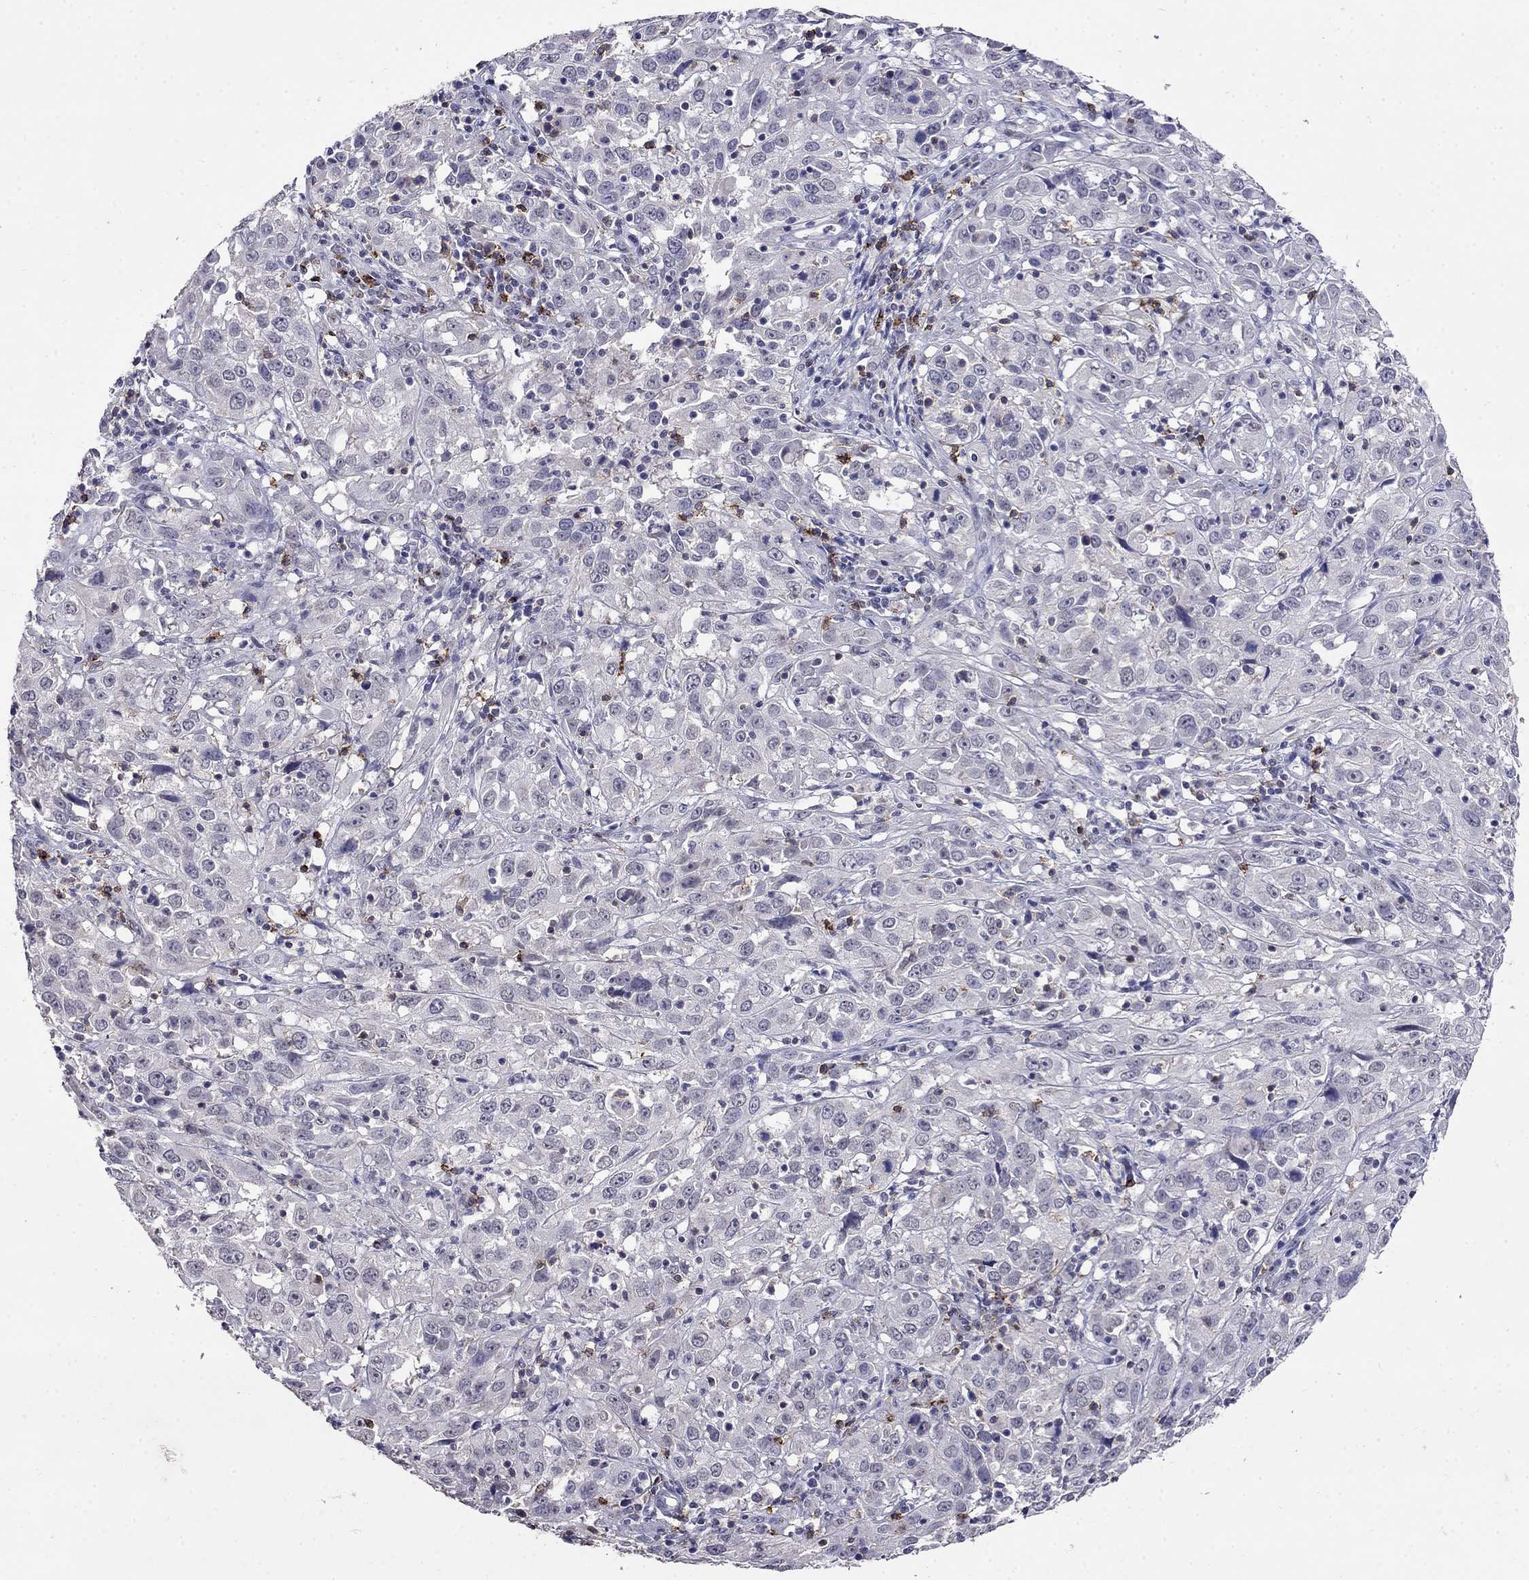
{"staining": {"intensity": "negative", "quantity": "none", "location": "none"}, "tissue": "cervical cancer", "cell_type": "Tumor cells", "image_type": "cancer", "snomed": [{"axis": "morphology", "description": "Squamous cell carcinoma, NOS"}, {"axis": "topography", "description": "Cervix"}], "caption": "Immunohistochemistry (IHC) of squamous cell carcinoma (cervical) shows no expression in tumor cells.", "gene": "CD8B", "patient": {"sex": "female", "age": 32}}